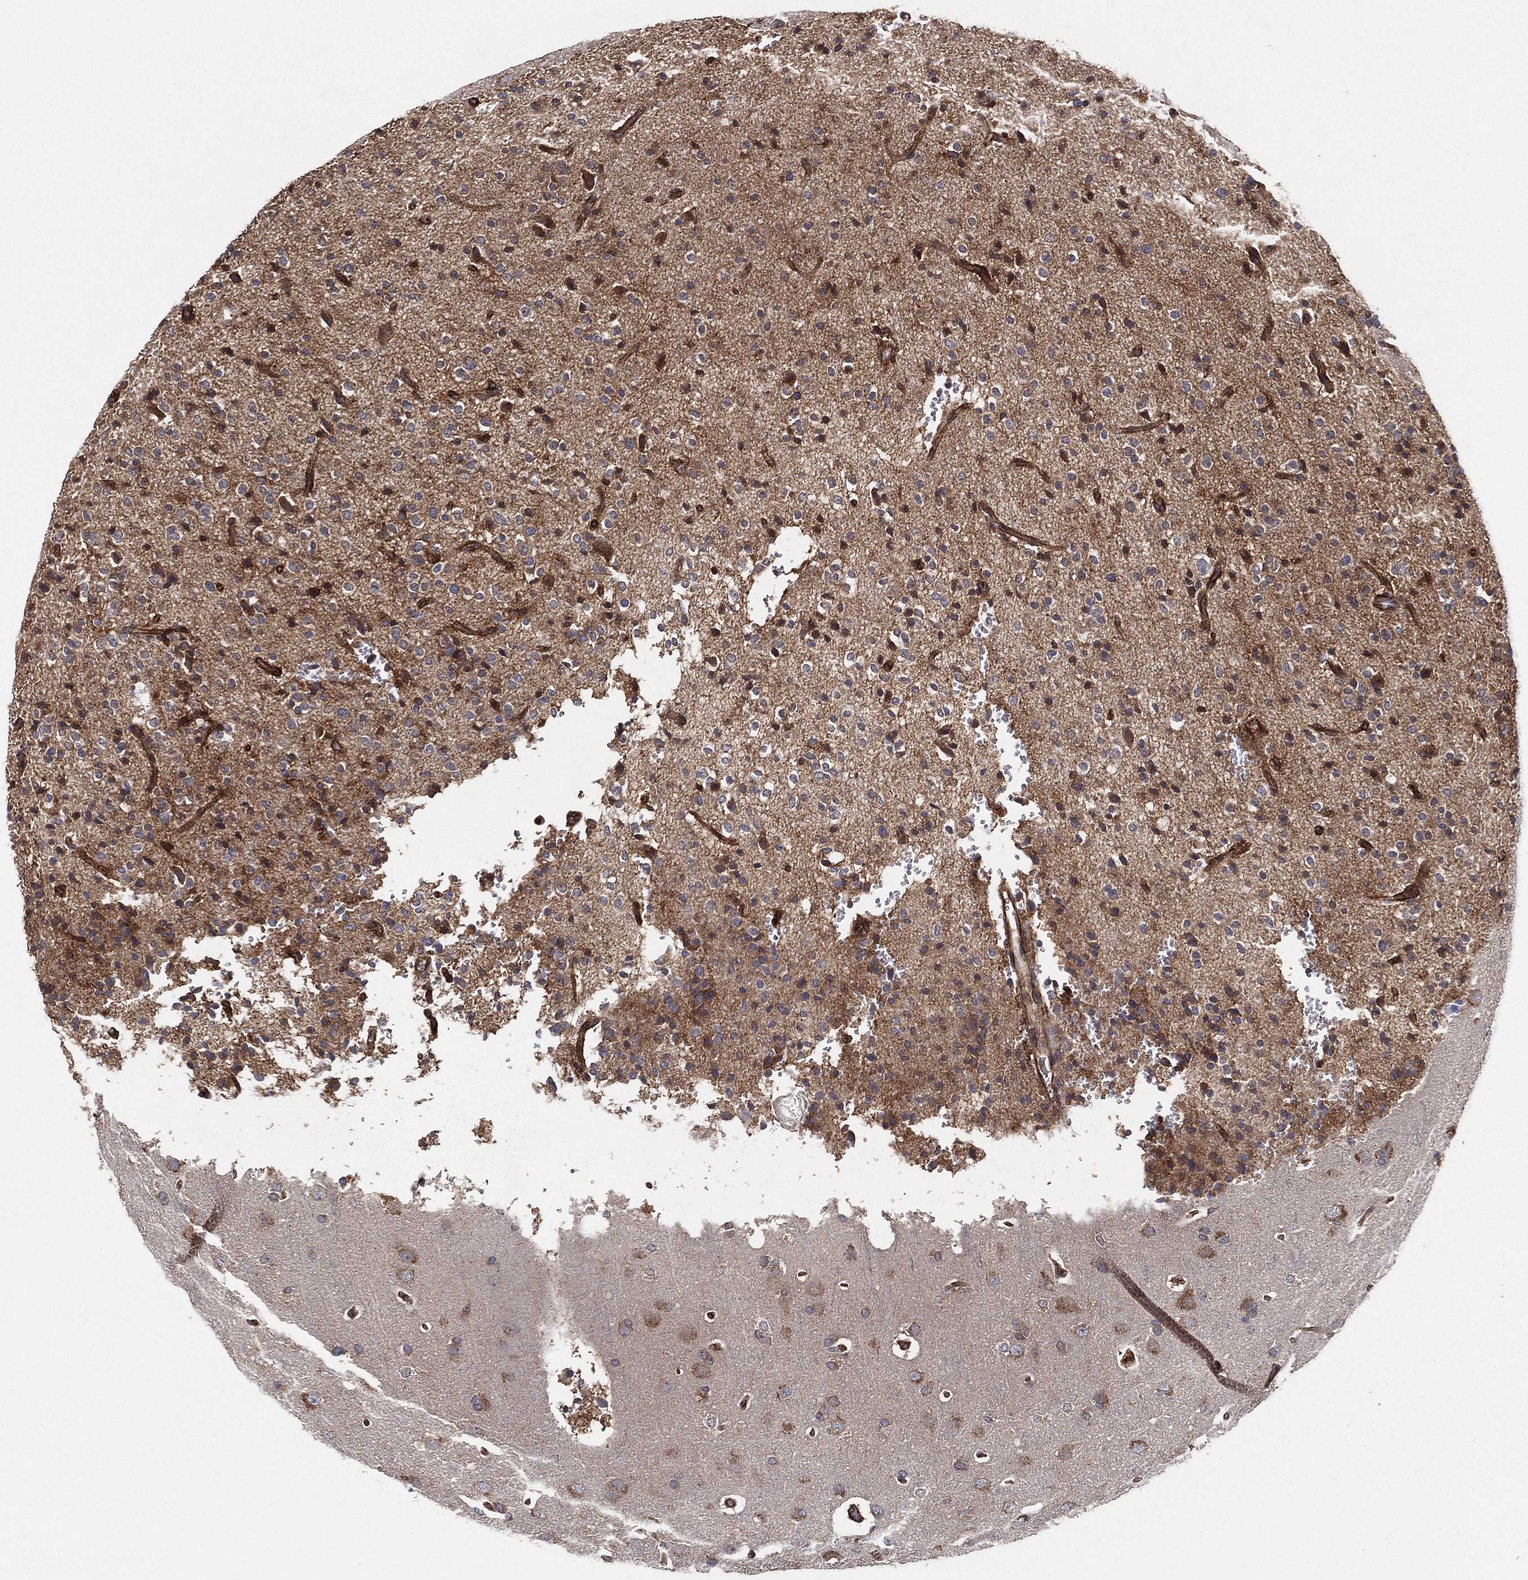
{"staining": {"intensity": "moderate", "quantity": "<25%", "location": "cytoplasmic/membranous"}, "tissue": "glioma", "cell_type": "Tumor cells", "image_type": "cancer", "snomed": [{"axis": "morphology", "description": "Glioma, malignant, Low grade"}, {"axis": "topography", "description": "Brain"}], "caption": "Approximately <25% of tumor cells in glioma reveal moderate cytoplasmic/membranous protein expression as visualized by brown immunohistochemical staining.", "gene": "CTNNA1", "patient": {"sex": "male", "age": 41}}